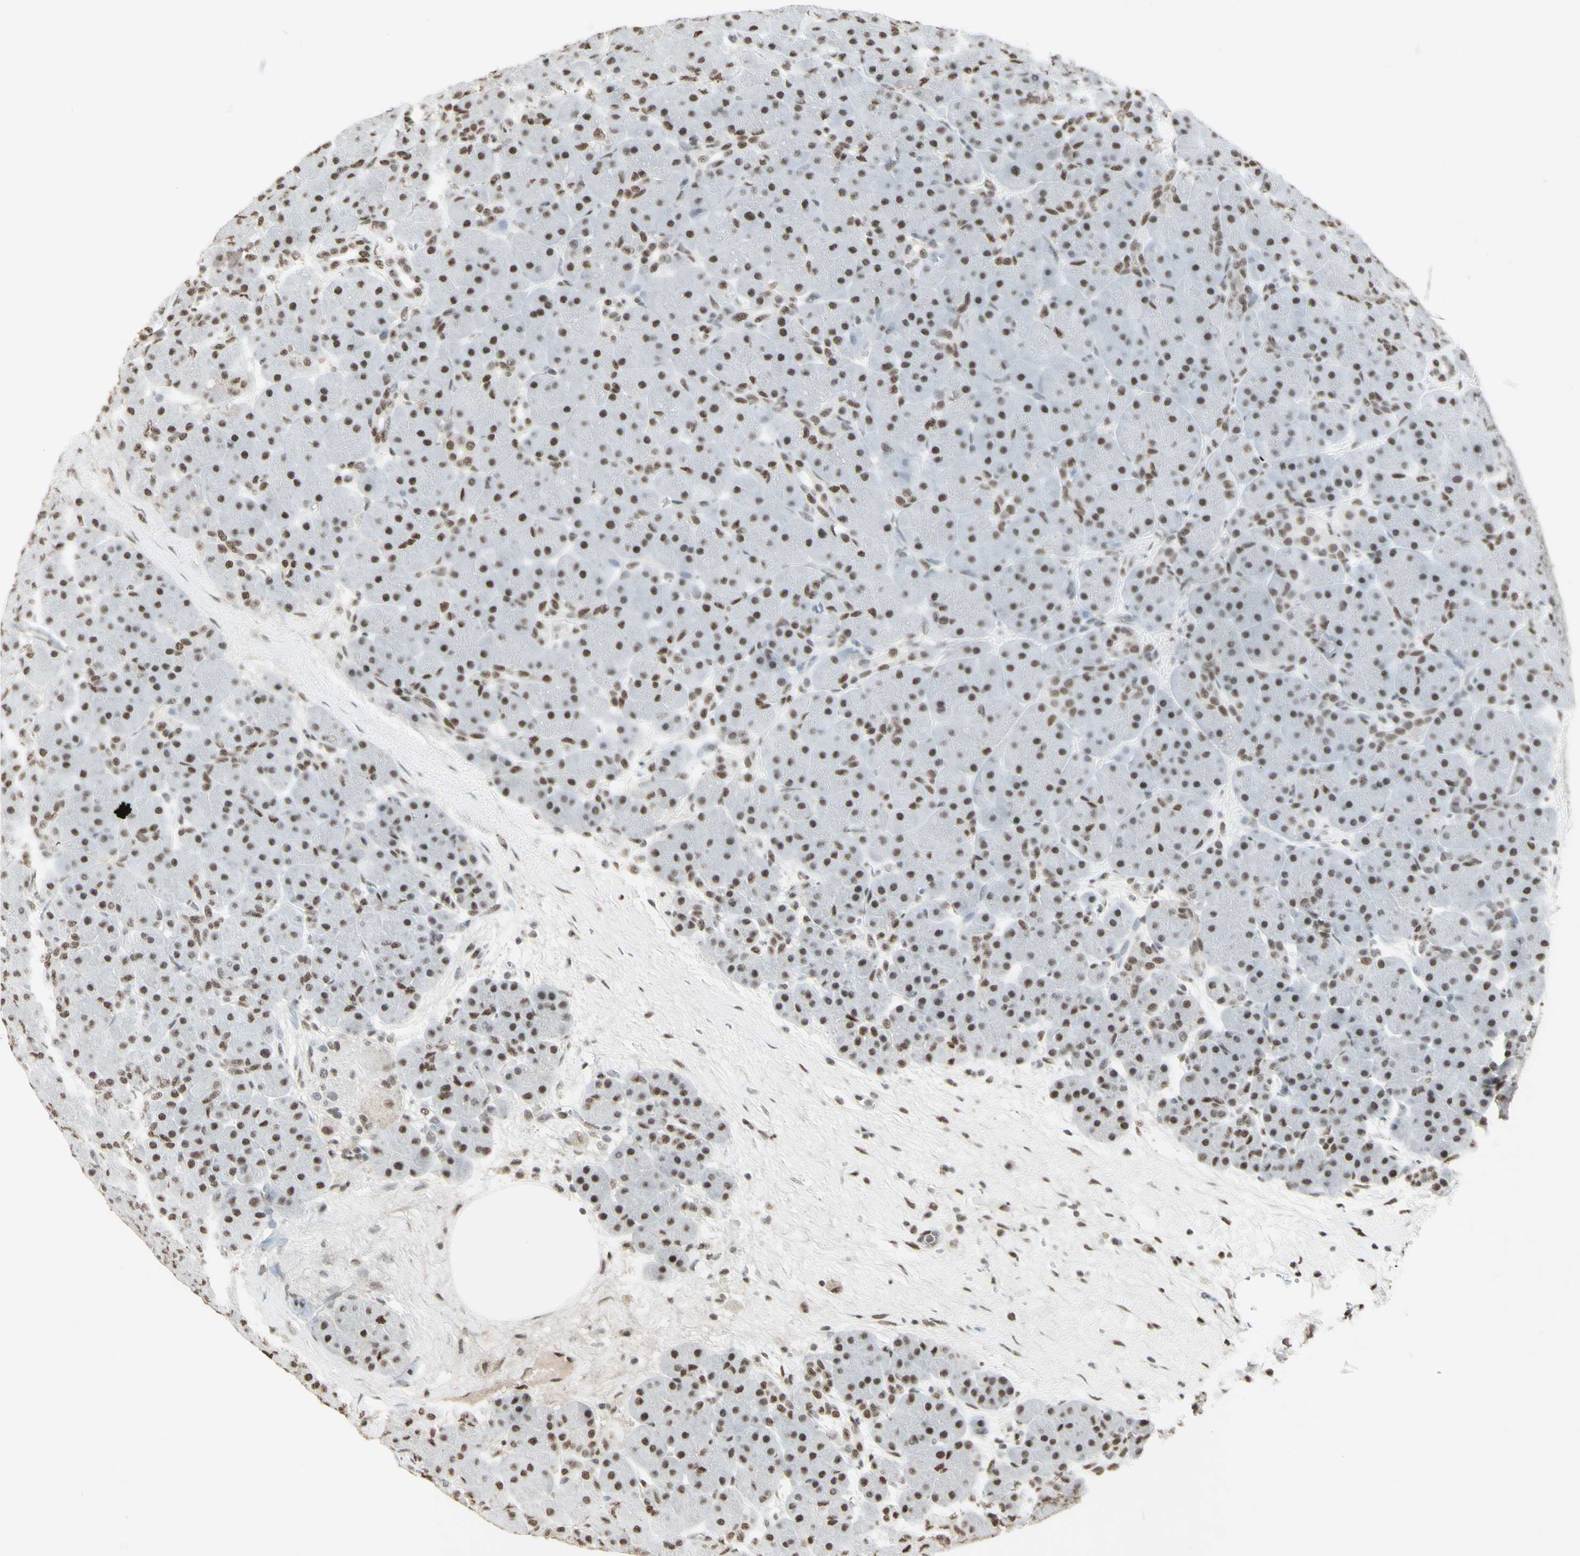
{"staining": {"intensity": "moderate", "quantity": "25%-75%", "location": "nuclear"}, "tissue": "pancreas", "cell_type": "Exocrine glandular cells", "image_type": "normal", "snomed": [{"axis": "morphology", "description": "Normal tissue, NOS"}, {"axis": "topography", "description": "Pancreas"}], "caption": "High-magnification brightfield microscopy of normal pancreas stained with DAB (3,3'-diaminobenzidine) (brown) and counterstained with hematoxylin (blue). exocrine glandular cells exhibit moderate nuclear staining is seen in about25%-75% of cells. (brown staining indicates protein expression, while blue staining denotes nuclei).", "gene": "TRIM28", "patient": {"sex": "male", "age": 66}}